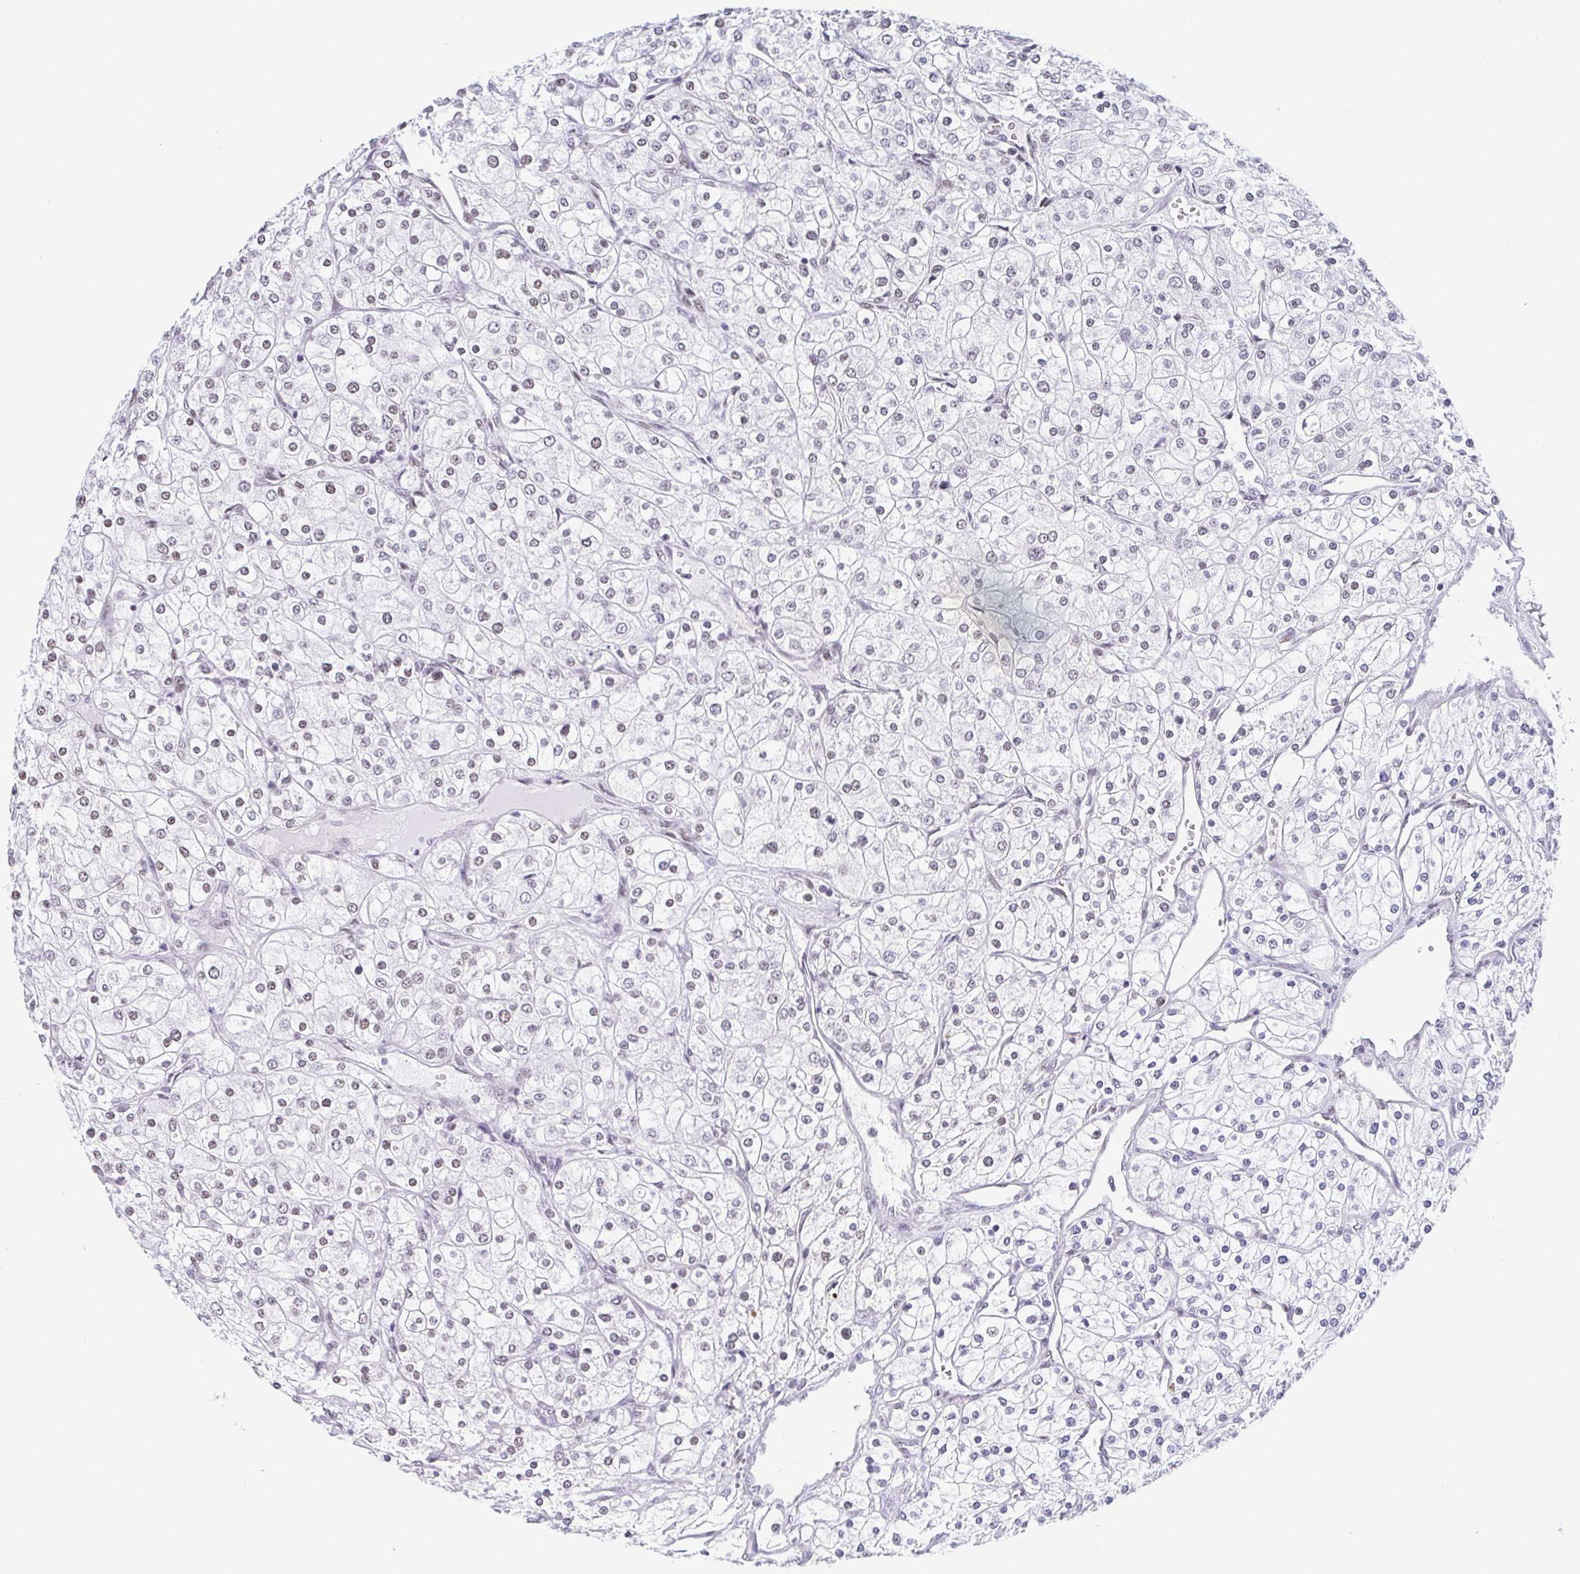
{"staining": {"intensity": "weak", "quantity": "<25%", "location": "nuclear"}, "tissue": "renal cancer", "cell_type": "Tumor cells", "image_type": "cancer", "snomed": [{"axis": "morphology", "description": "Adenocarcinoma, NOS"}, {"axis": "topography", "description": "Kidney"}], "caption": "Tumor cells show no significant protein positivity in adenocarcinoma (renal). Brightfield microscopy of immunohistochemistry stained with DAB (brown) and hematoxylin (blue), captured at high magnification.", "gene": "SLC7A10", "patient": {"sex": "male", "age": 80}}